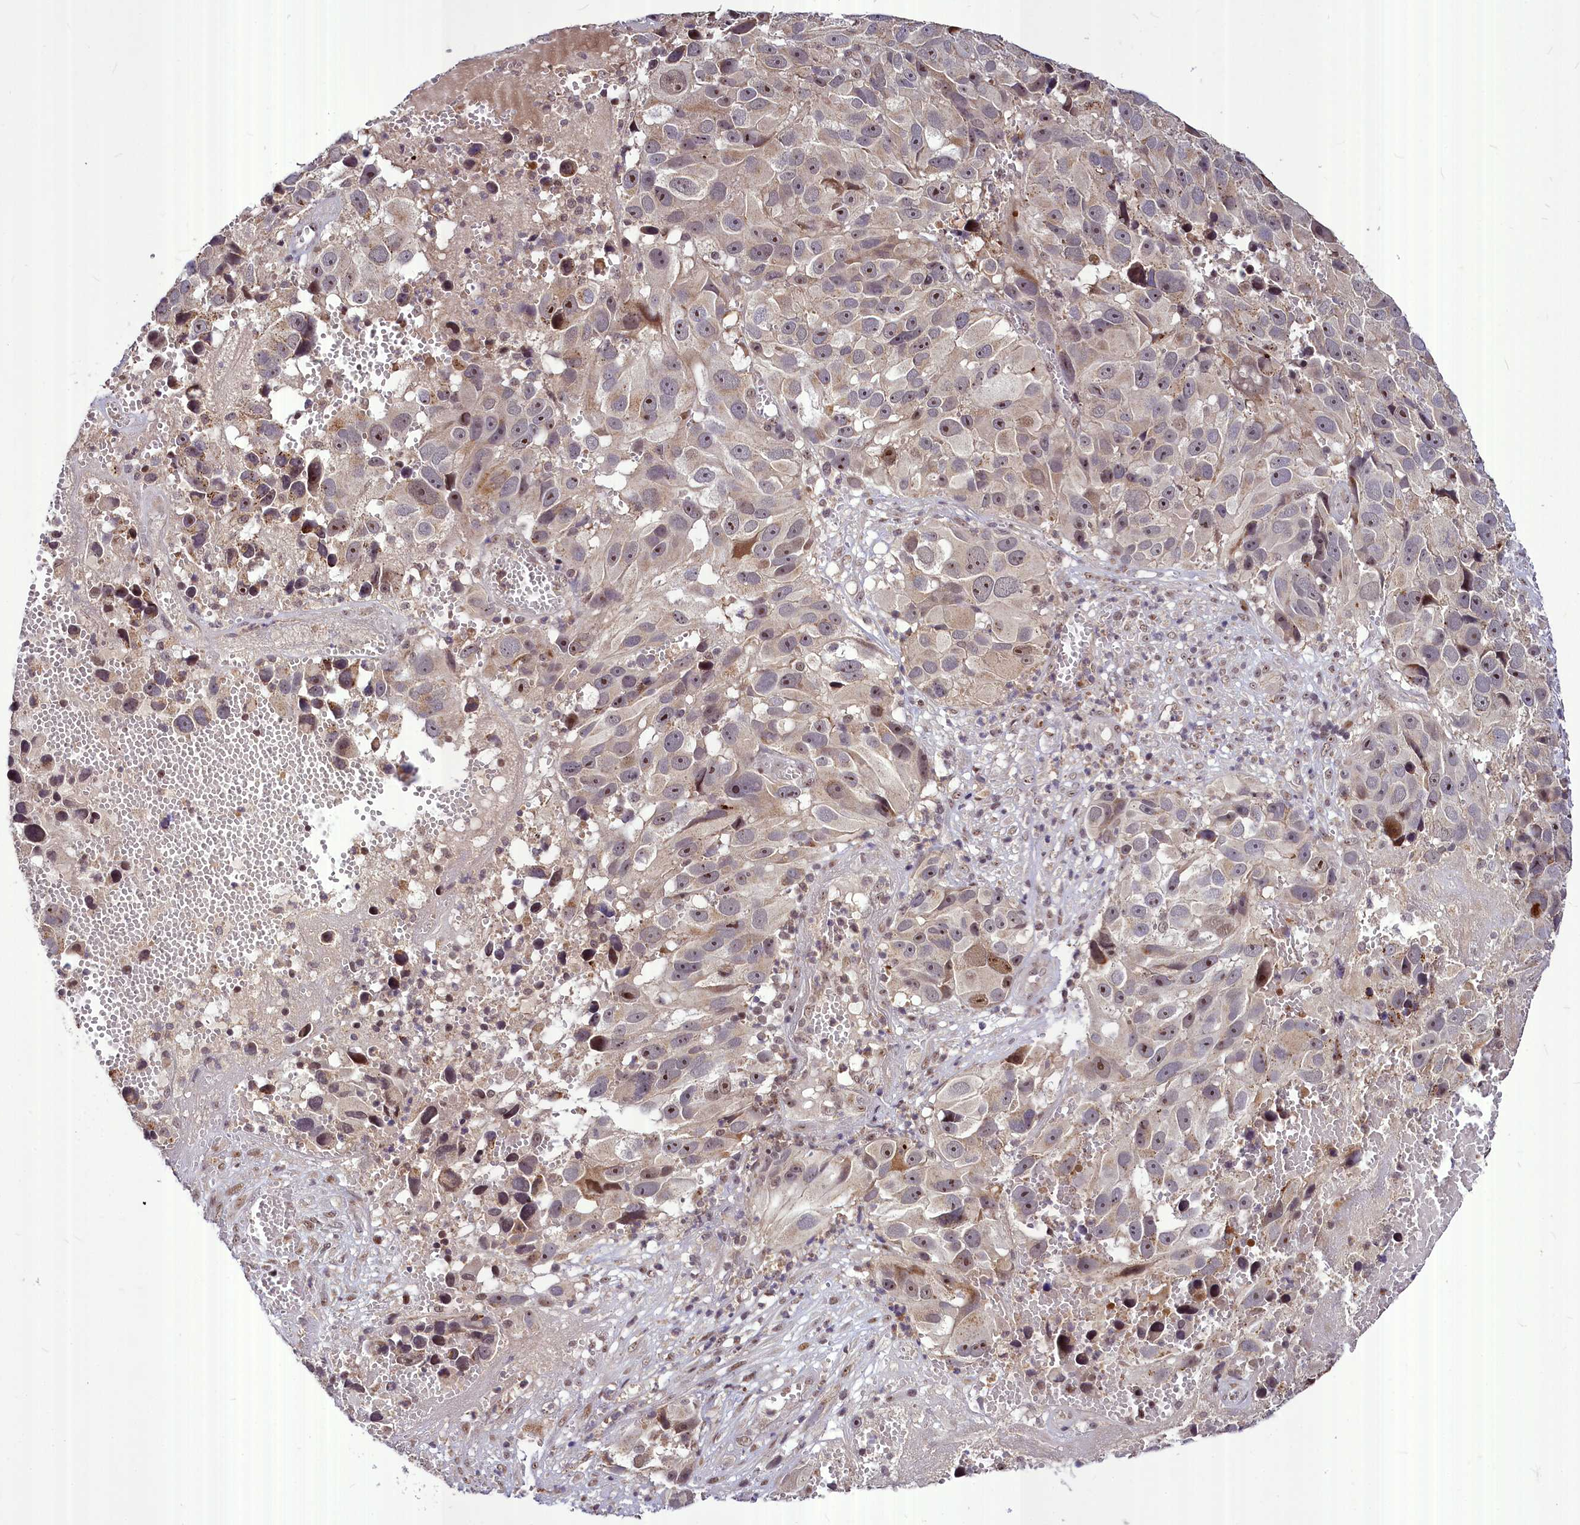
{"staining": {"intensity": "weak", "quantity": "25%-75%", "location": "nuclear"}, "tissue": "melanoma", "cell_type": "Tumor cells", "image_type": "cancer", "snomed": [{"axis": "morphology", "description": "Malignant melanoma, NOS"}, {"axis": "topography", "description": "Skin"}], "caption": "Protein staining by immunohistochemistry shows weak nuclear staining in about 25%-75% of tumor cells in melanoma.", "gene": "MAML2", "patient": {"sex": "male", "age": 84}}